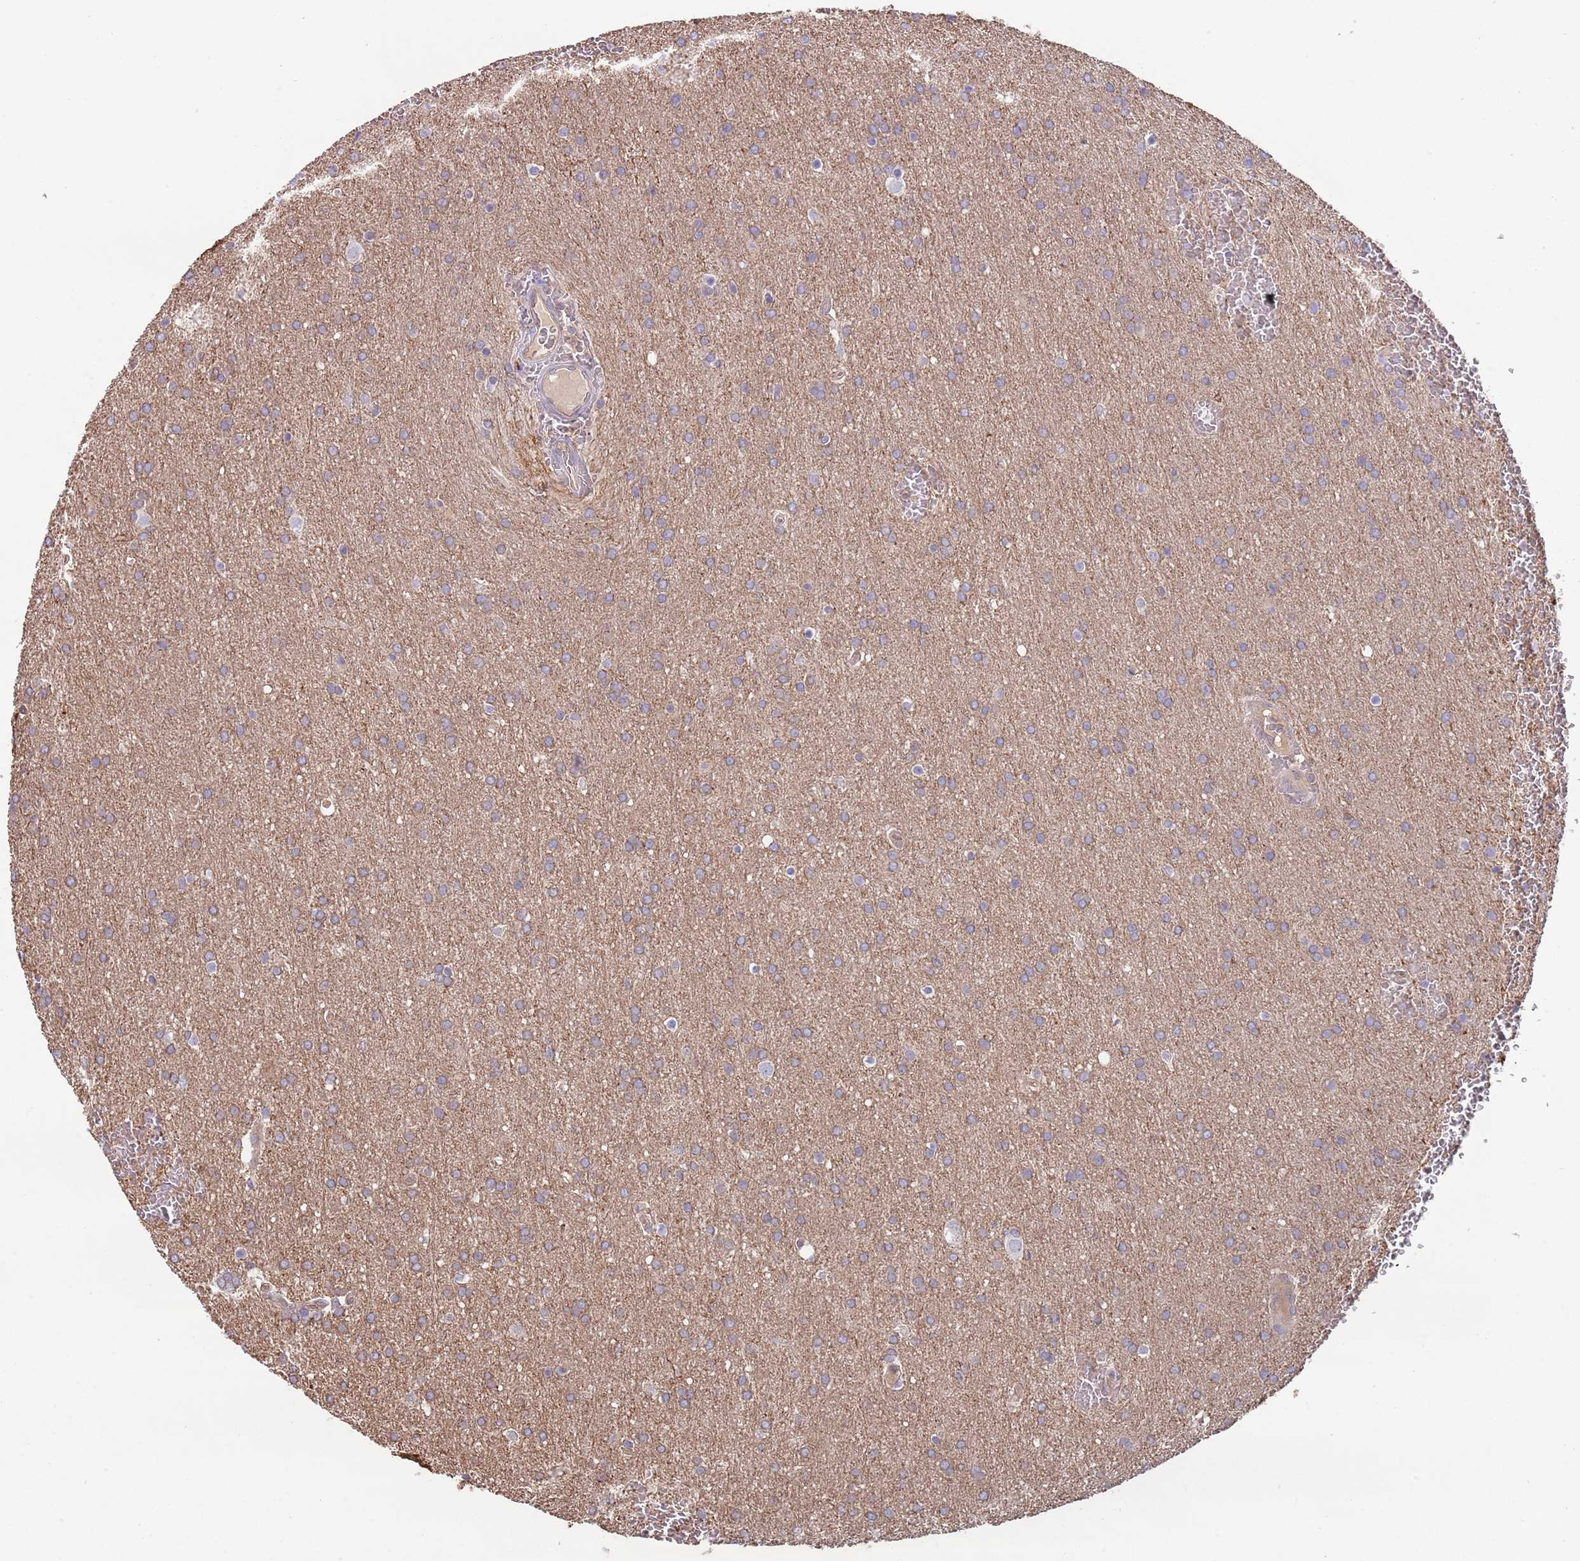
{"staining": {"intensity": "weak", "quantity": "25%-75%", "location": "cytoplasmic/membranous"}, "tissue": "glioma", "cell_type": "Tumor cells", "image_type": "cancer", "snomed": [{"axis": "morphology", "description": "Glioma, malignant, Low grade"}, {"axis": "topography", "description": "Brain"}], "caption": "Immunohistochemistry (IHC) image of neoplastic tissue: human low-grade glioma (malignant) stained using immunohistochemistry exhibits low levels of weak protein expression localized specifically in the cytoplasmic/membranous of tumor cells, appearing as a cytoplasmic/membranous brown color.", "gene": "GSDMD", "patient": {"sex": "female", "age": 32}}